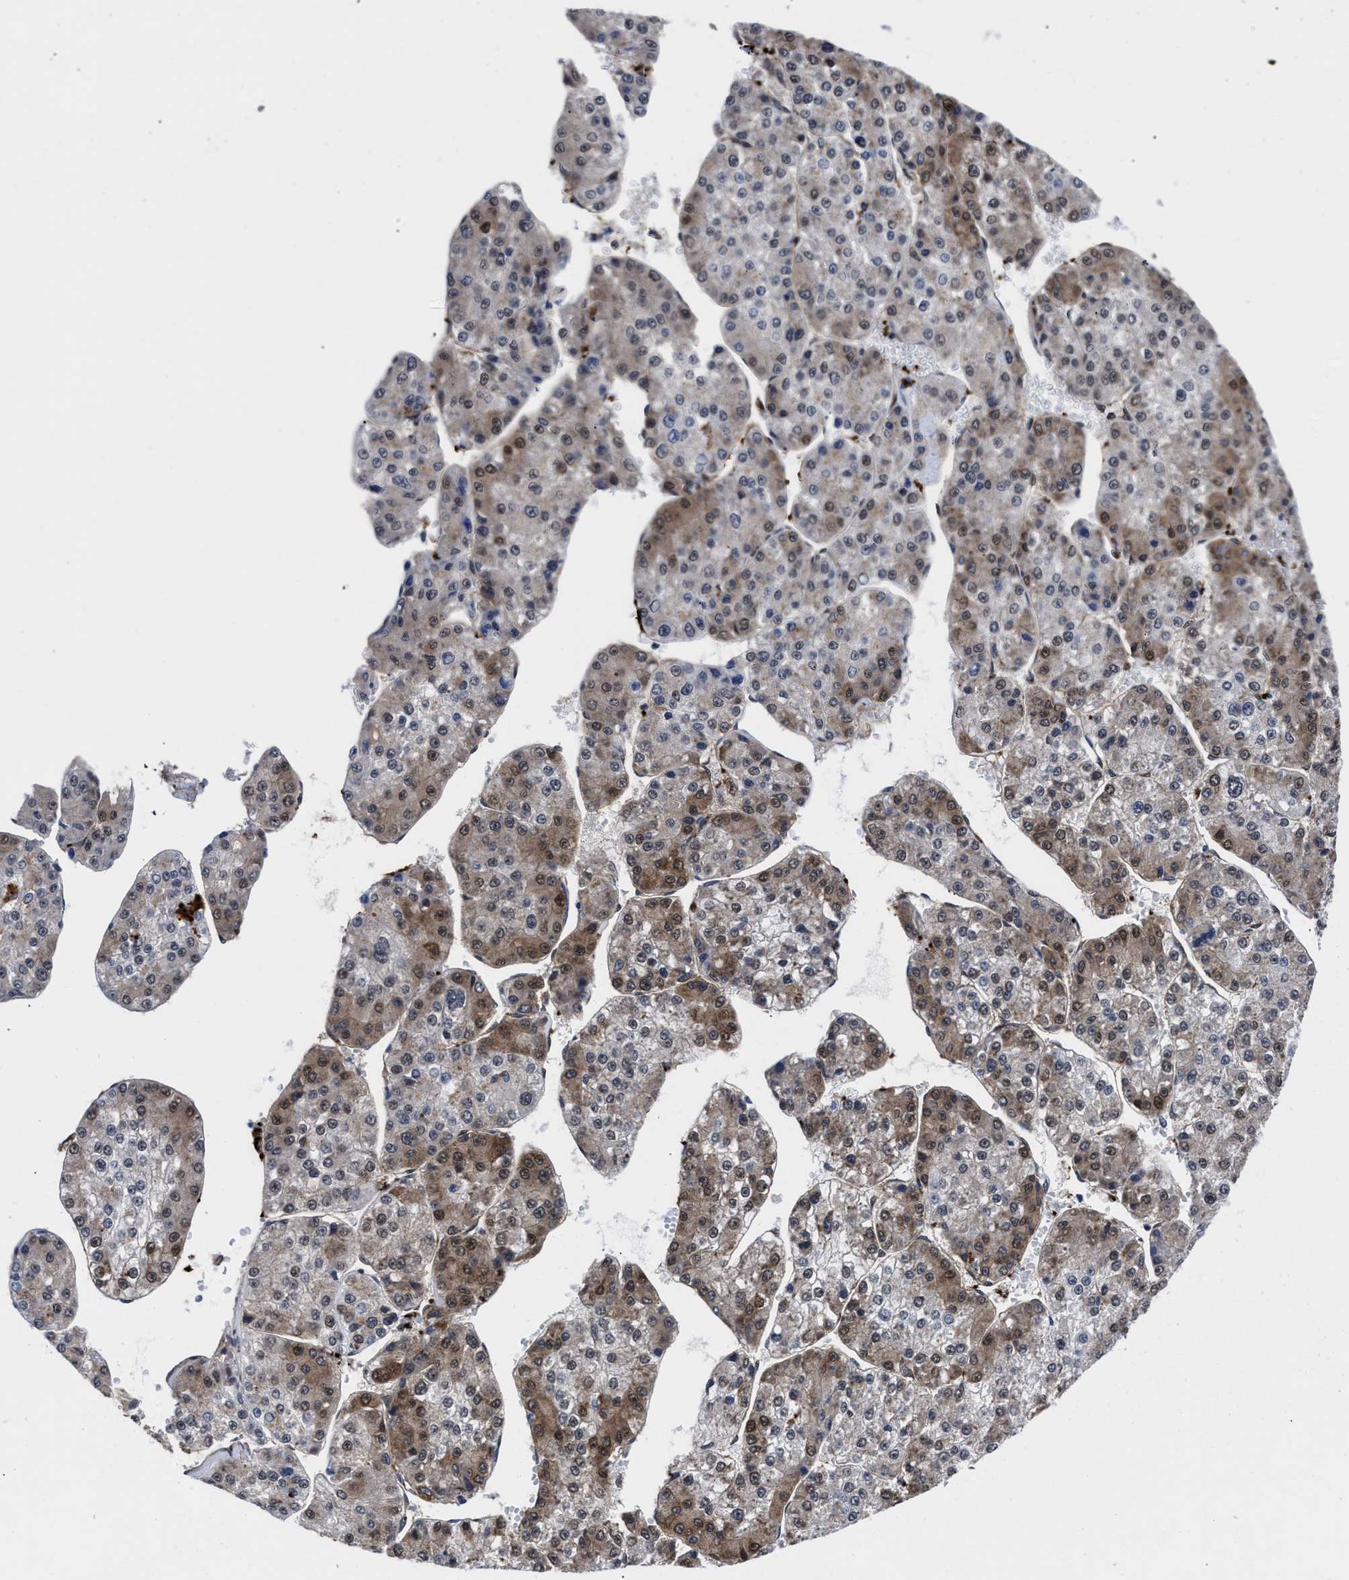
{"staining": {"intensity": "moderate", "quantity": "<25%", "location": "cytoplasmic/membranous"}, "tissue": "liver cancer", "cell_type": "Tumor cells", "image_type": "cancer", "snomed": [{"axis": "morphology", "description": "Carcinoma, Hepatocellular, NOS"}, {"axis": "topography", "description": "Liver"}], "caption": "A micrograph of liver cancer stained for a protein shows moderate cytoplasmic/membranous brown staining in tumor cells. Using DAB (3,3'-diaminobenzidine) (brown) and hematoxylin (blue) stains, captured at high magnification using brightfield microscopy.", "gene": "ACLY", "patient": {"sex": "female", "age": 73}}